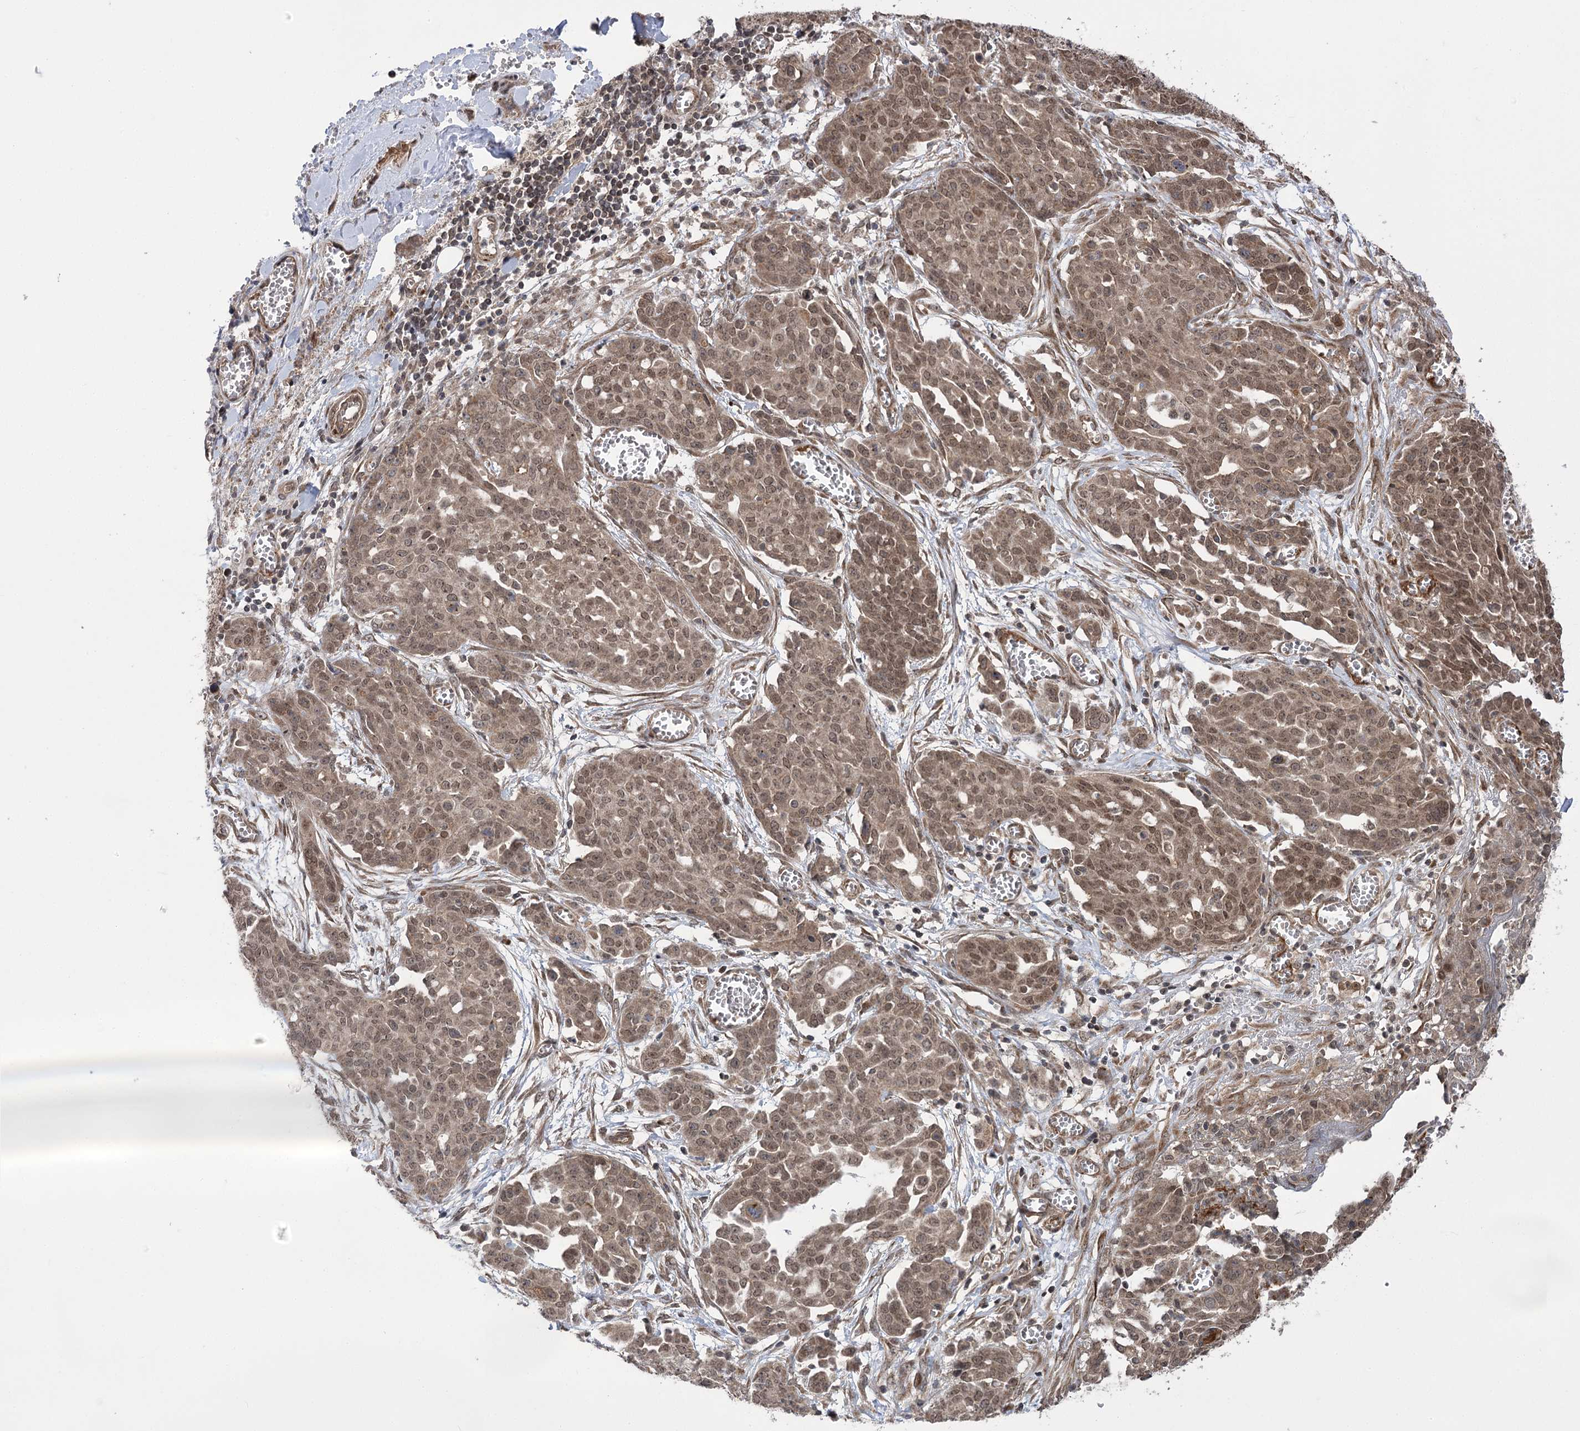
{"staining": {"intensity": "moderate", "quantity": ">75%", "location": "cytoplasmic/membranous,nuclear"}, "tissue": "ovarian cancer", "cell_type": "Tumor cells", "image_type": "cancer", "snomed": [{"axis": "morphology", "description": "Cystadenocarcinoma, serous, NOS"}, {"axis": "topography", "description": "Soft tissue"}, {"axis": "topography", "description": "Ovary"}], "caption": "A brown stain shows moderate cytoplasmic/membranous and nuclear staining of a protein in human ovarian serous cystadenocarcinoma tumor cells. Ihc stains the protein in brown and the nuclei are stained blue.", "gene": "TENM2", "patient": {"sex": "female", "age": 57}}